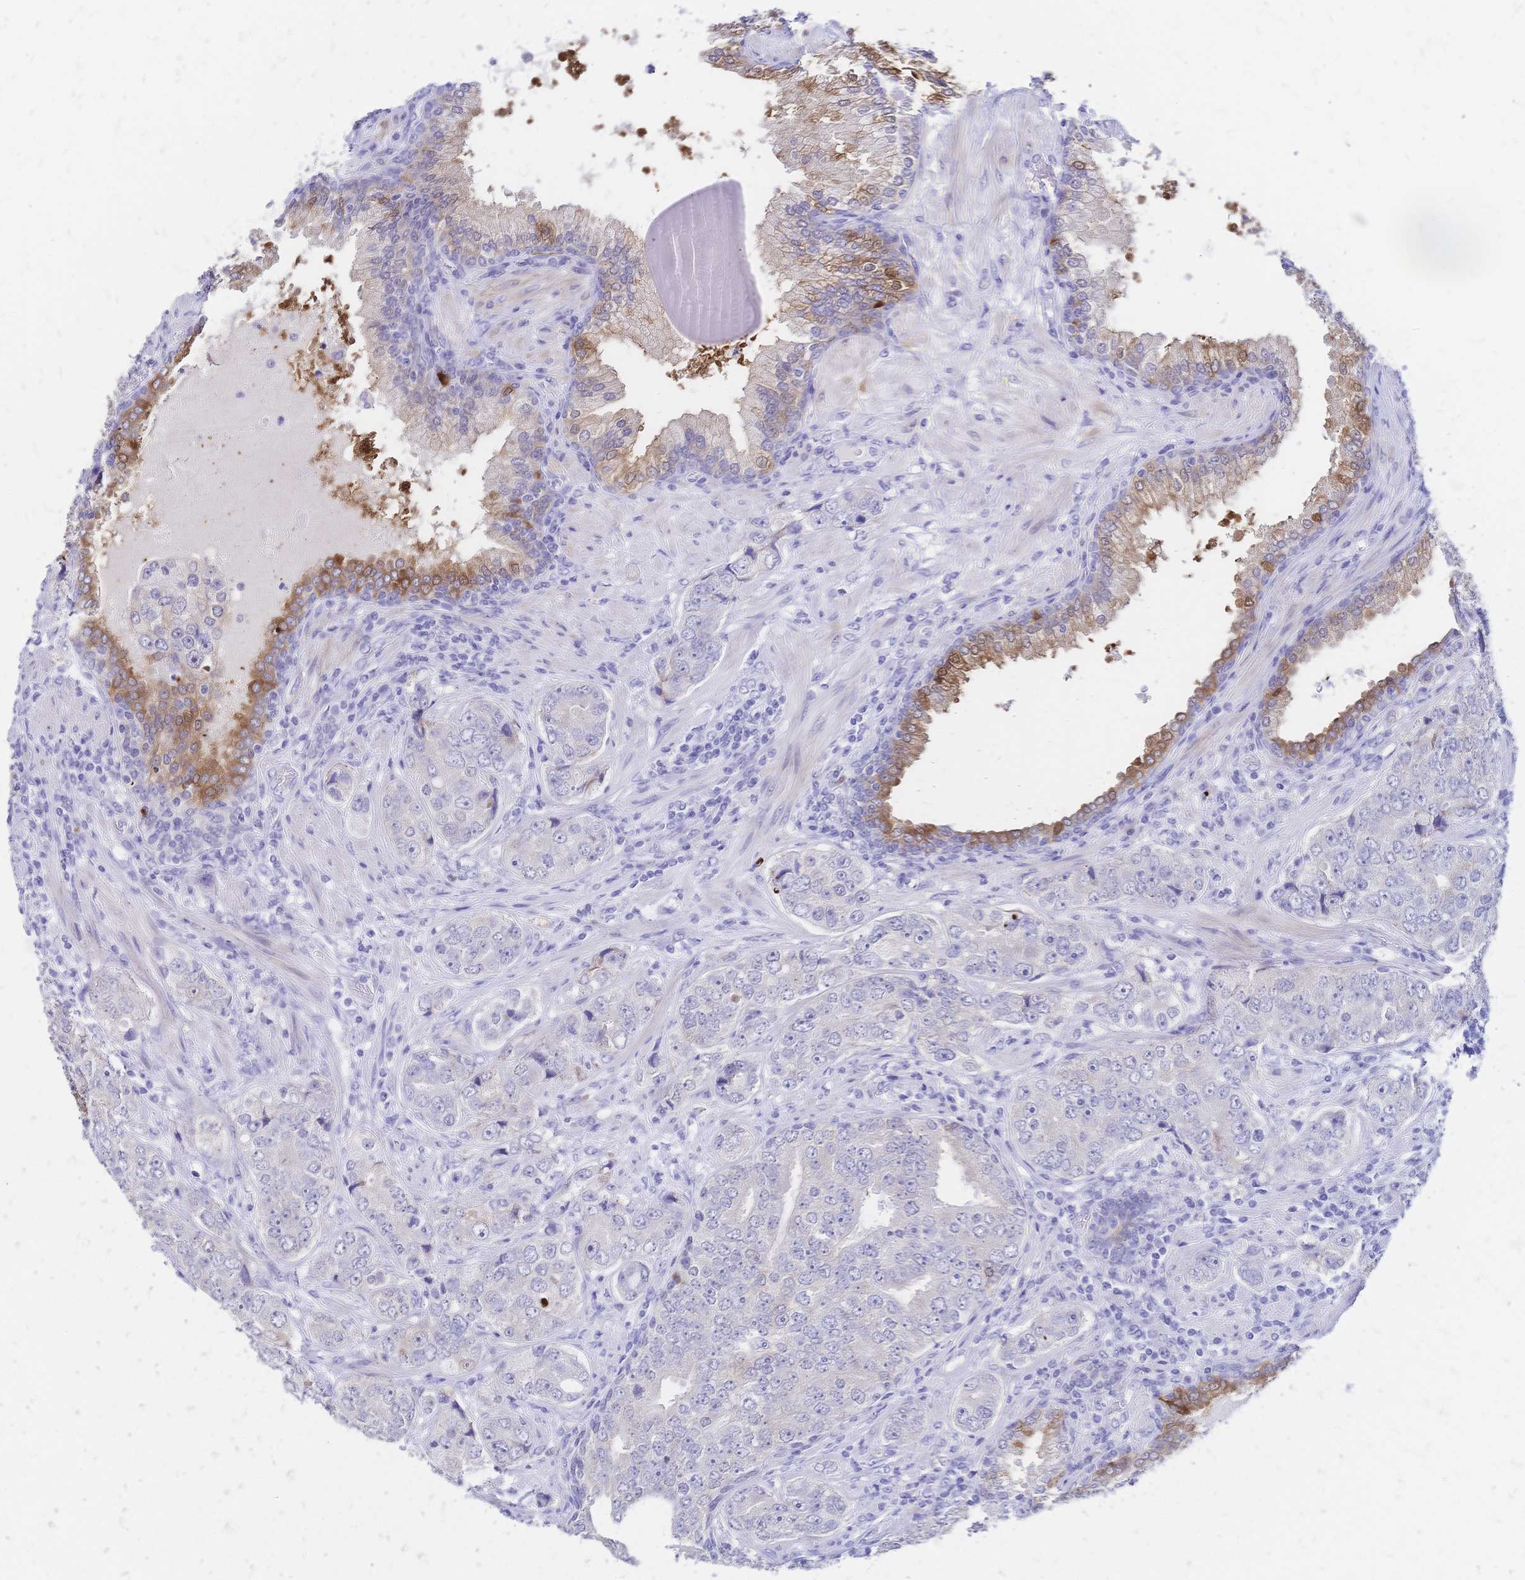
{"staining": {"intensity": "negative", "quantity": "none", "location": "none"}, "tissue": "prostate cancer", "cell_type": "Tumor cells", "image_type": "cancer", "snomed": [{"axis": "morphology", "description": "Adenocarcinoma, High grade"}, {"axis": "topography", "description": "Prostate"}], "caption": "High power microscopy histopathology image of an immunohistochemistry (IHC) micrograph of prostate high-grade adenocarcinoma, revealing no significant staining in tumor cells. (Stains: DAB (3,3'-diaminobenzidine) immunohistochemistry (IHC) with hematoxylin counter stain, Microscopy: brightfield microscopy at high magnification).", "gene": "GRB7", "patient": {"sex": "male", "age": 60}}